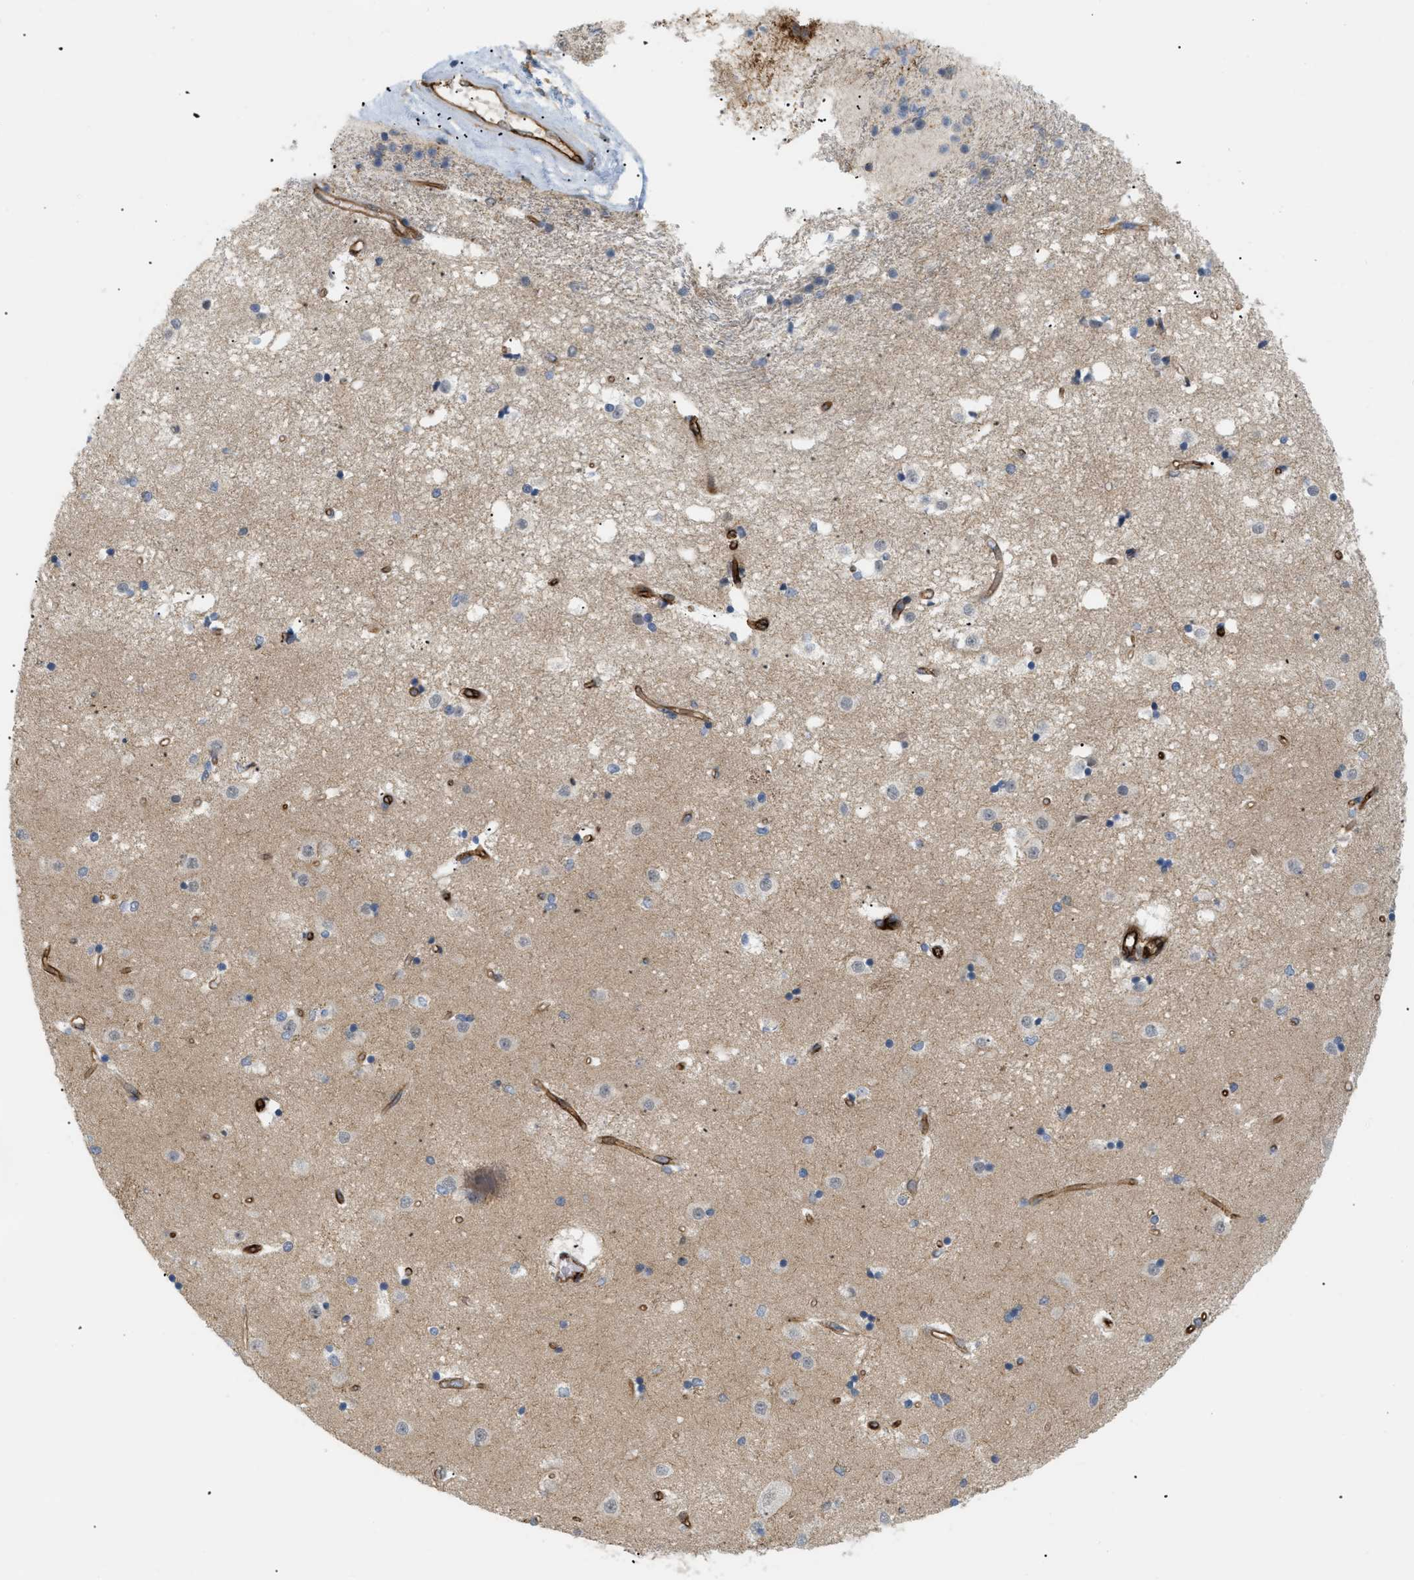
{"staining": {"intensity": "weak", "quantity": "<25%", "location": "cytoplasmic/membranous"}, "tissue": "caudate", "cell_type": "Glial cells", "image_type": "normal", "snomed": [{"axis": "morphology", "description": "Normal tissue, NOS"}, {"axis": "topography", "description": "Lateral ventricle wall"}], "caption": "This is a histopathology image of immunohistochemistry staining of unremarkable caudate, which shows no staining in glial cells. The staining was performed using DAB to visualize the protein expression in brown, while the nuclei were stained in blue with hematoxylin (Magnification: 20x).", "gene": "PALMD", "patient": {"sex": "male", "age": 45}}